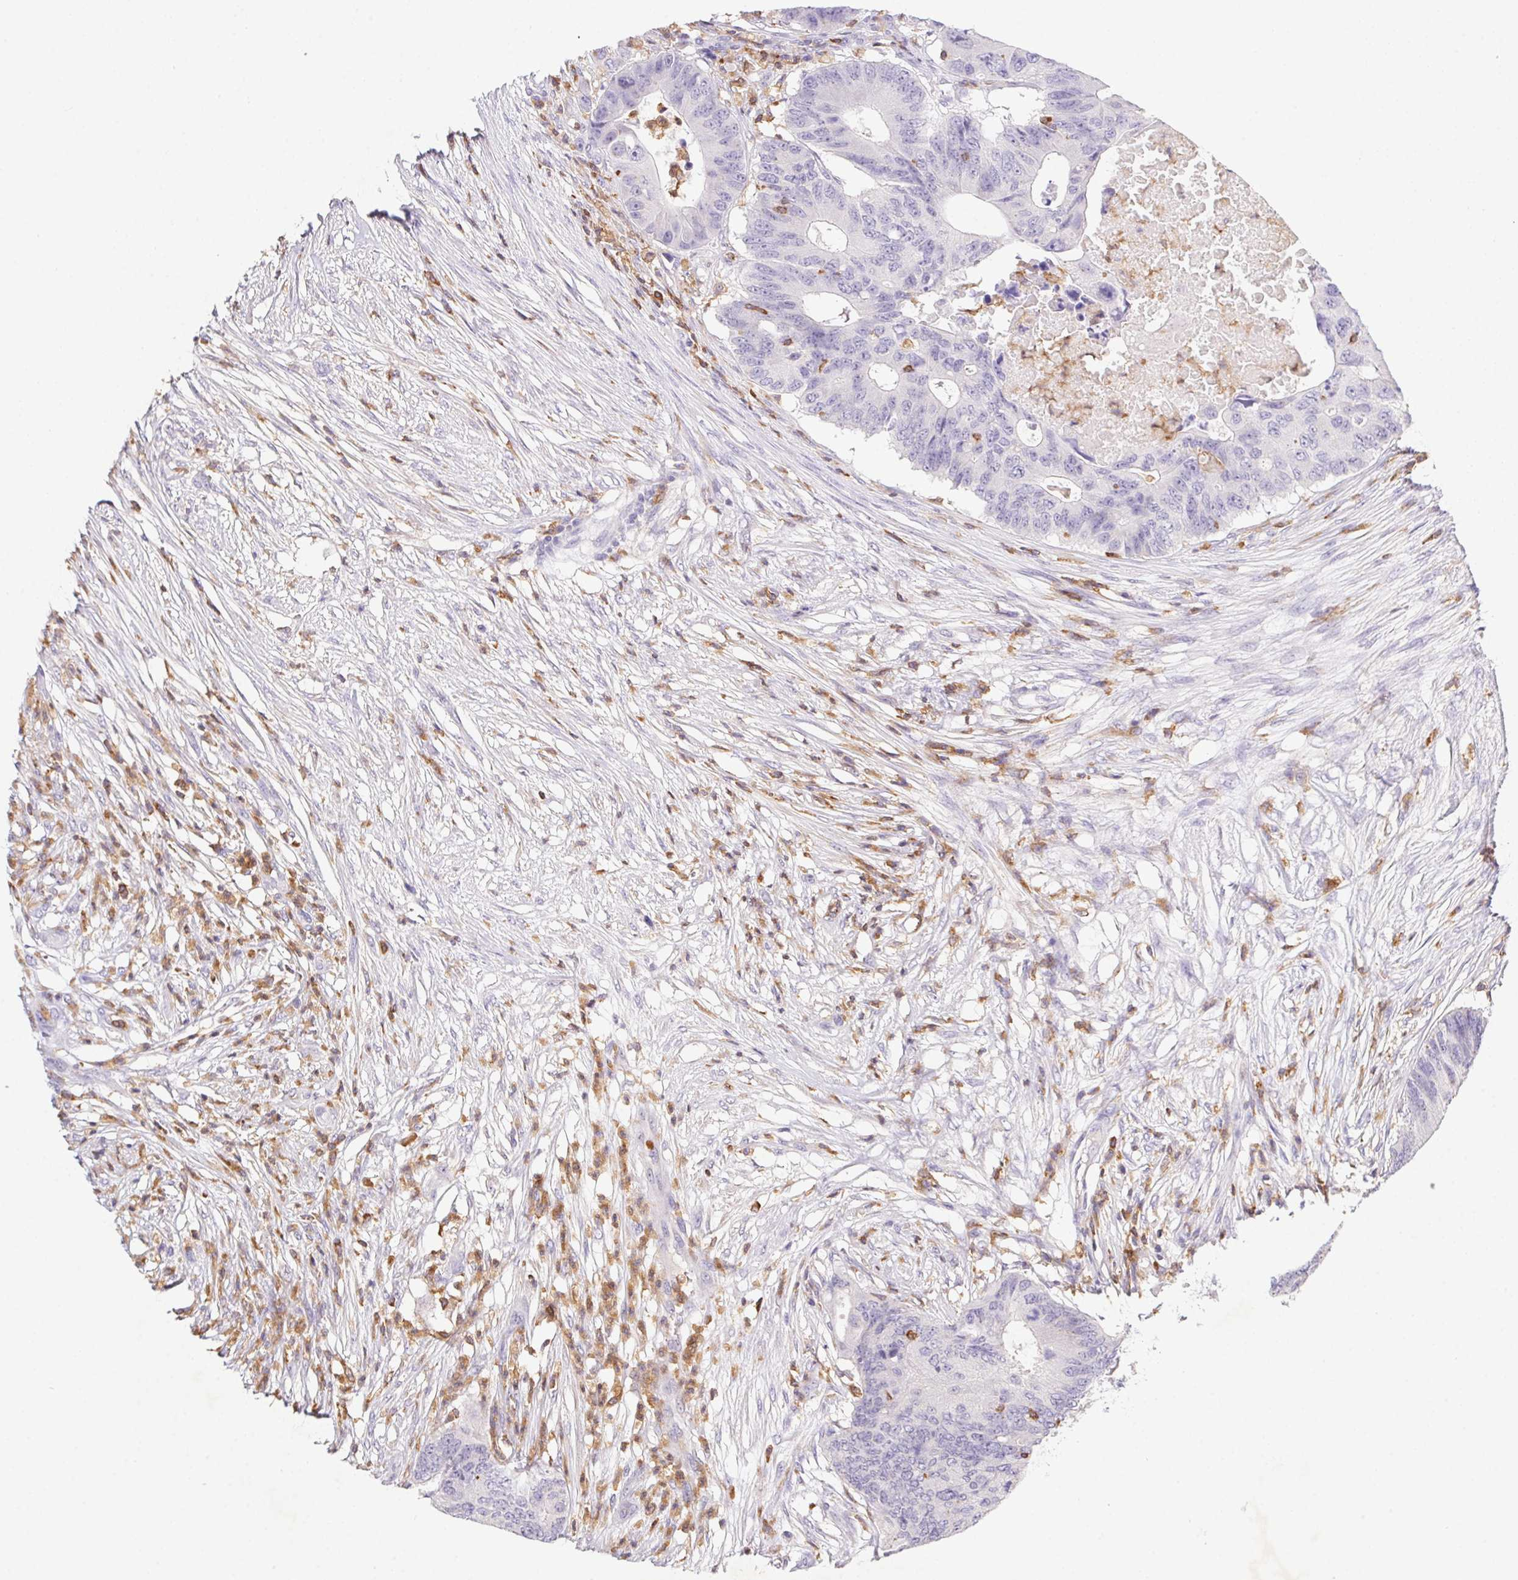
{"staining": {"intensity": "negative", "quantity": "none", "location": "none"}, "tissue": "colorectal cancer", "cell_type": "Tumor cells", "image_type": "cancer", "snomed": [{"axis": "morphology", "description": "Adenocarcinoma, NOS"}, {"axis": "topography", "description": "Colon"}], "caption": "There is no significant positivity in tumor cells of colorectal cancer.", "gene": "APBB1IP", "patient": {"sex": "male", "age": 71}}